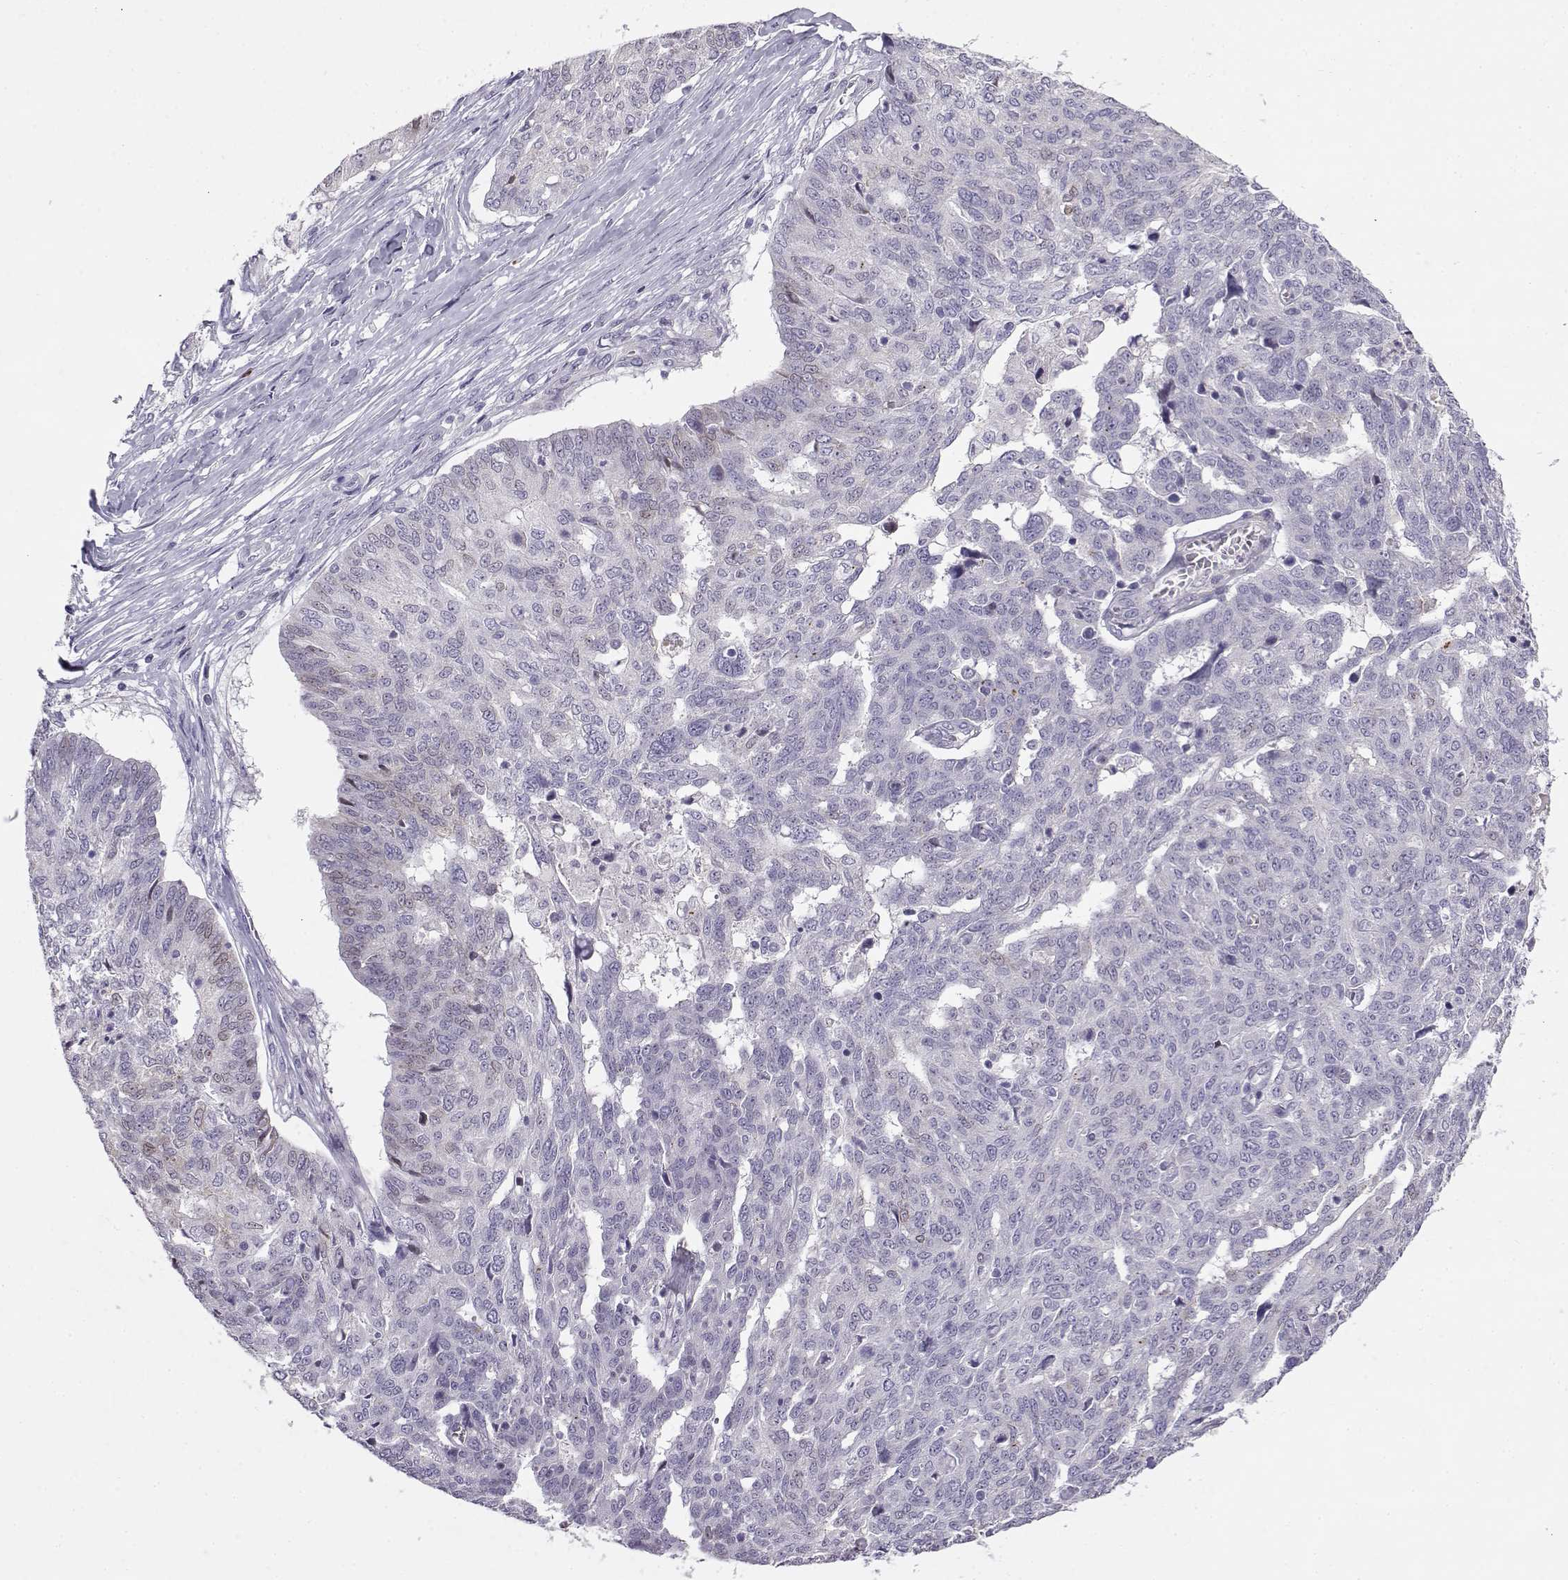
{"staining": {"intensity": "negative", "quantity": "none", "location": "none"}, "tissue": "ovarian cancer", "cell_type": "Tumor cells", "image_type": "cancer", "snomed": [{"axis": "morphology", "description": "Cystadenocarcinoma, serous, NOS"}, {"axis": "topography", "description": "Ovary"}], "caption": "Image shows no significant protein expression in tumor cells of ovarian cancer (serous cystadenocarcinoma).", "gene": "ENDOU", "patient": {"sex": "female", "age": 67}}